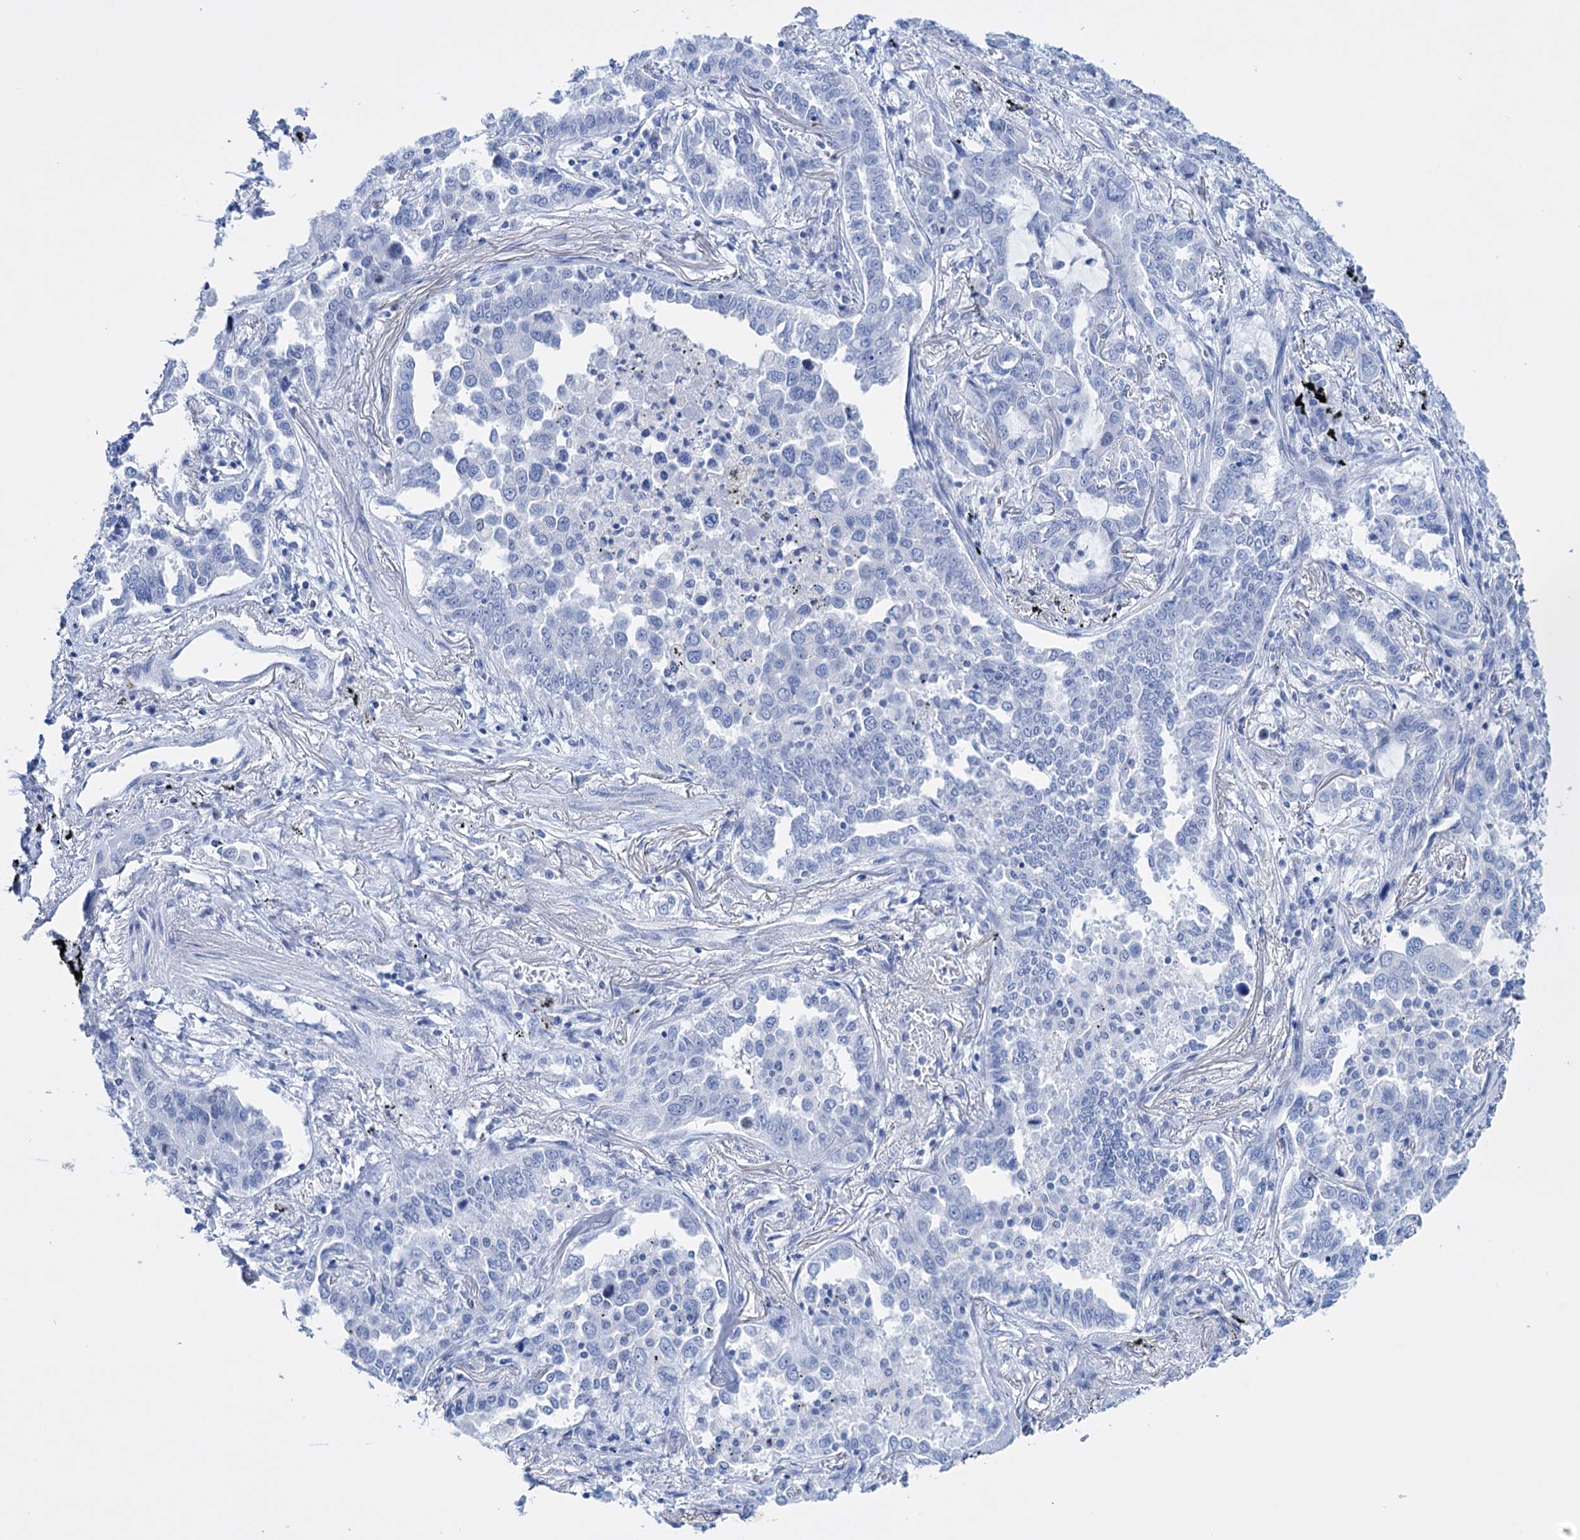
{"staining": {"intensity": "negative", "quantity": "none", "location": "none"}, "tissue": "lung cancer", "cell_type": "Tumor cells", "image_type": "cancer", "snomed": [{"axis": "morphology", "description": "Adenocarcinoma, NOS"}, {"axis": "topography", "description": "Lung"}], "caption": "A photomicrograph of lung cancer (adenocarcinoma) stained for a protein reveals no brown staining in tumor cells.", "gene": "FBXW12", "patient": {"sex": "male", "age": 67}}